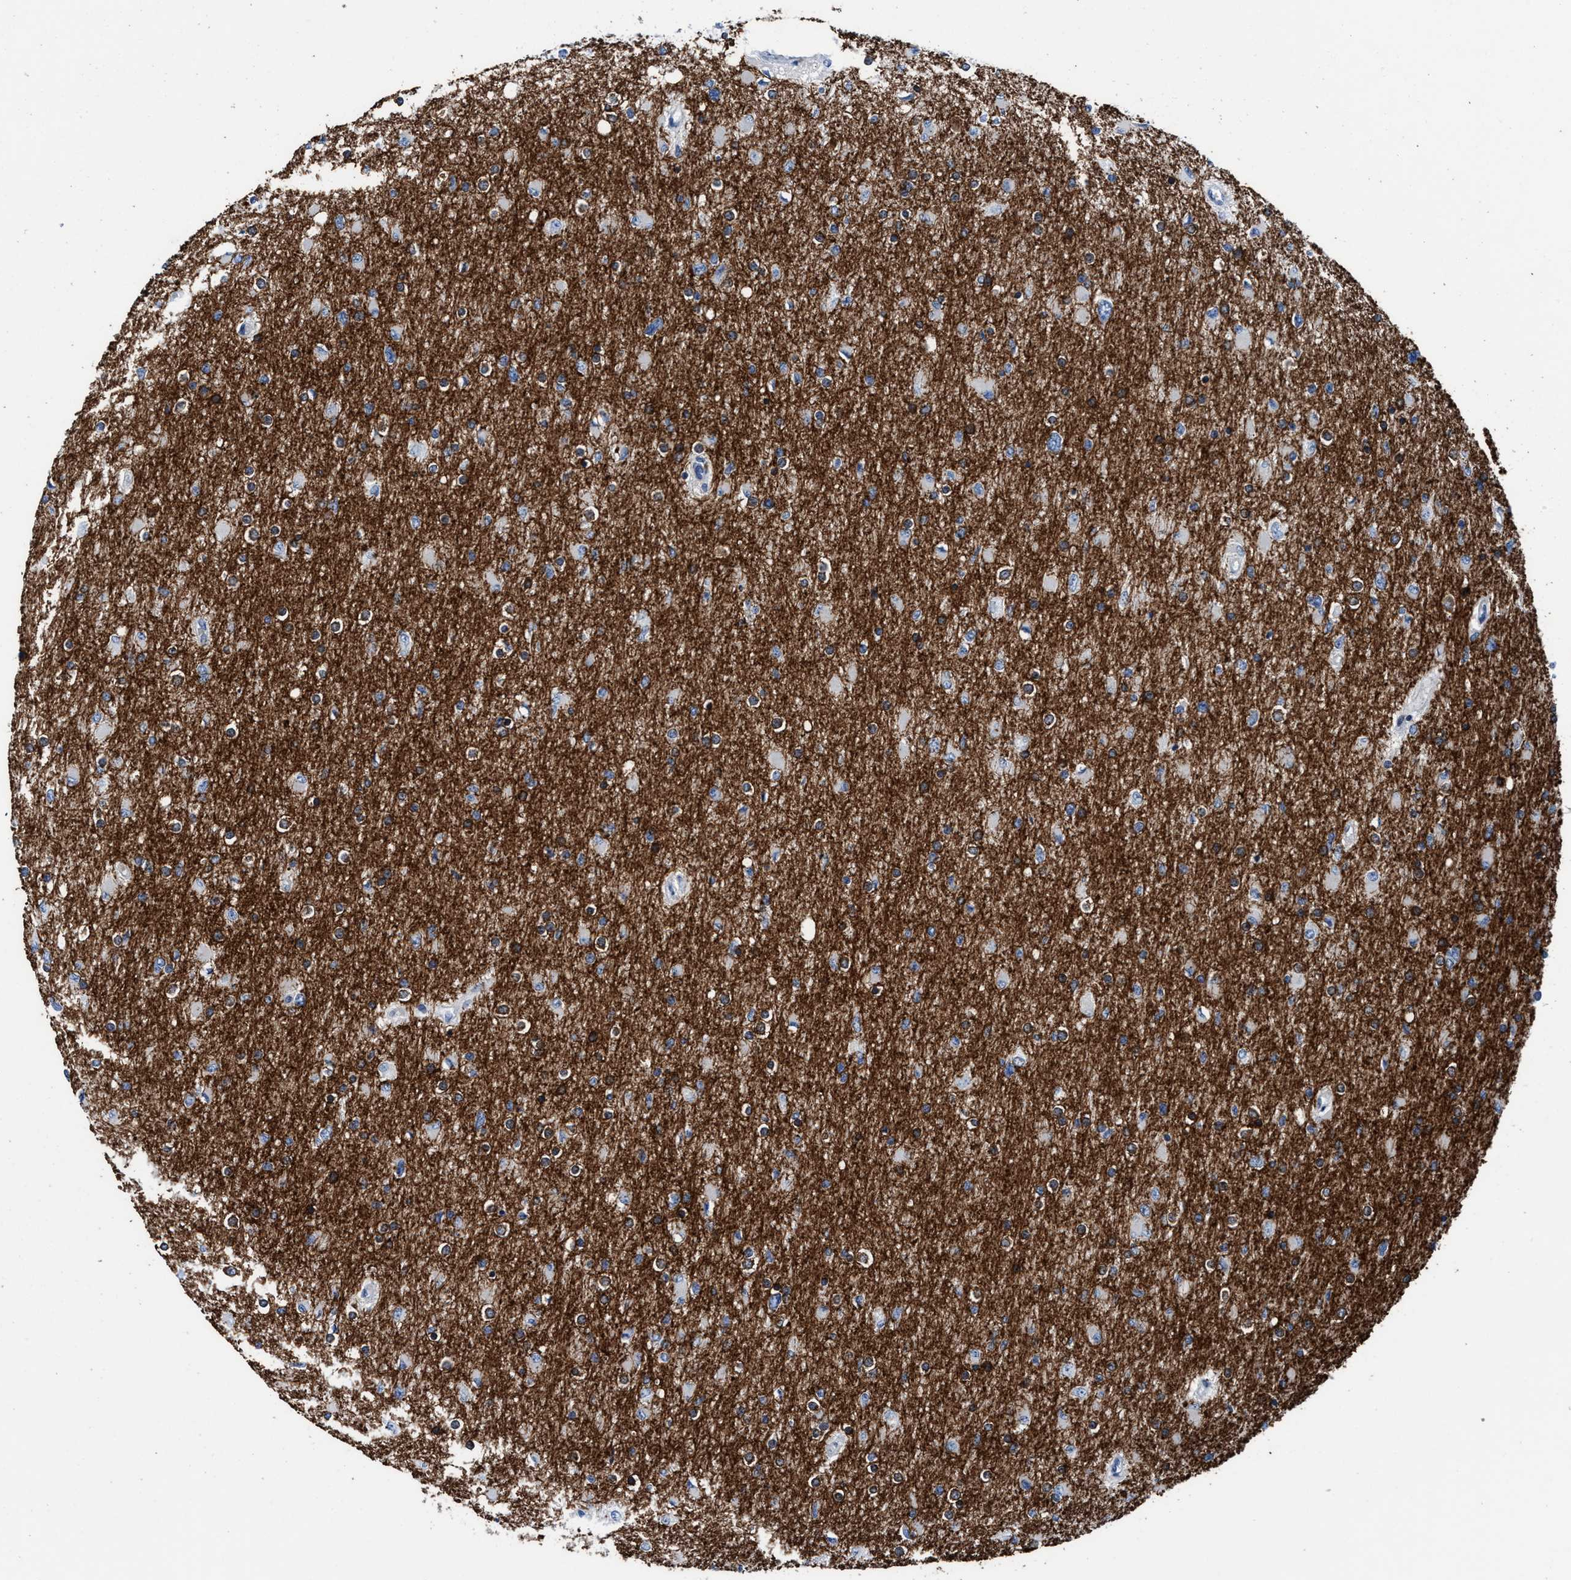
{"staining": {"intensity": "moderate", "quantity": "25%-75%", "location": "cytoplasmic/membranous"}, "tissue": "glioma", "cell_type": "Tumor cells", "image_type": "cancer", "snomed": [{"axis": "morphology", "description": "Glioma, malignant, High grade"}, {"axis": "topography", "description": "Cerebral cortex"}], "caption": "Immunohistochemistry (IHC) of human glioma displays medium levels of moderate cytoplasmic/membranous expression in approximately 25%-75% of tumor cells.", "gene": "TMEM94", "patient": {"sex": "female", "age": 36}}